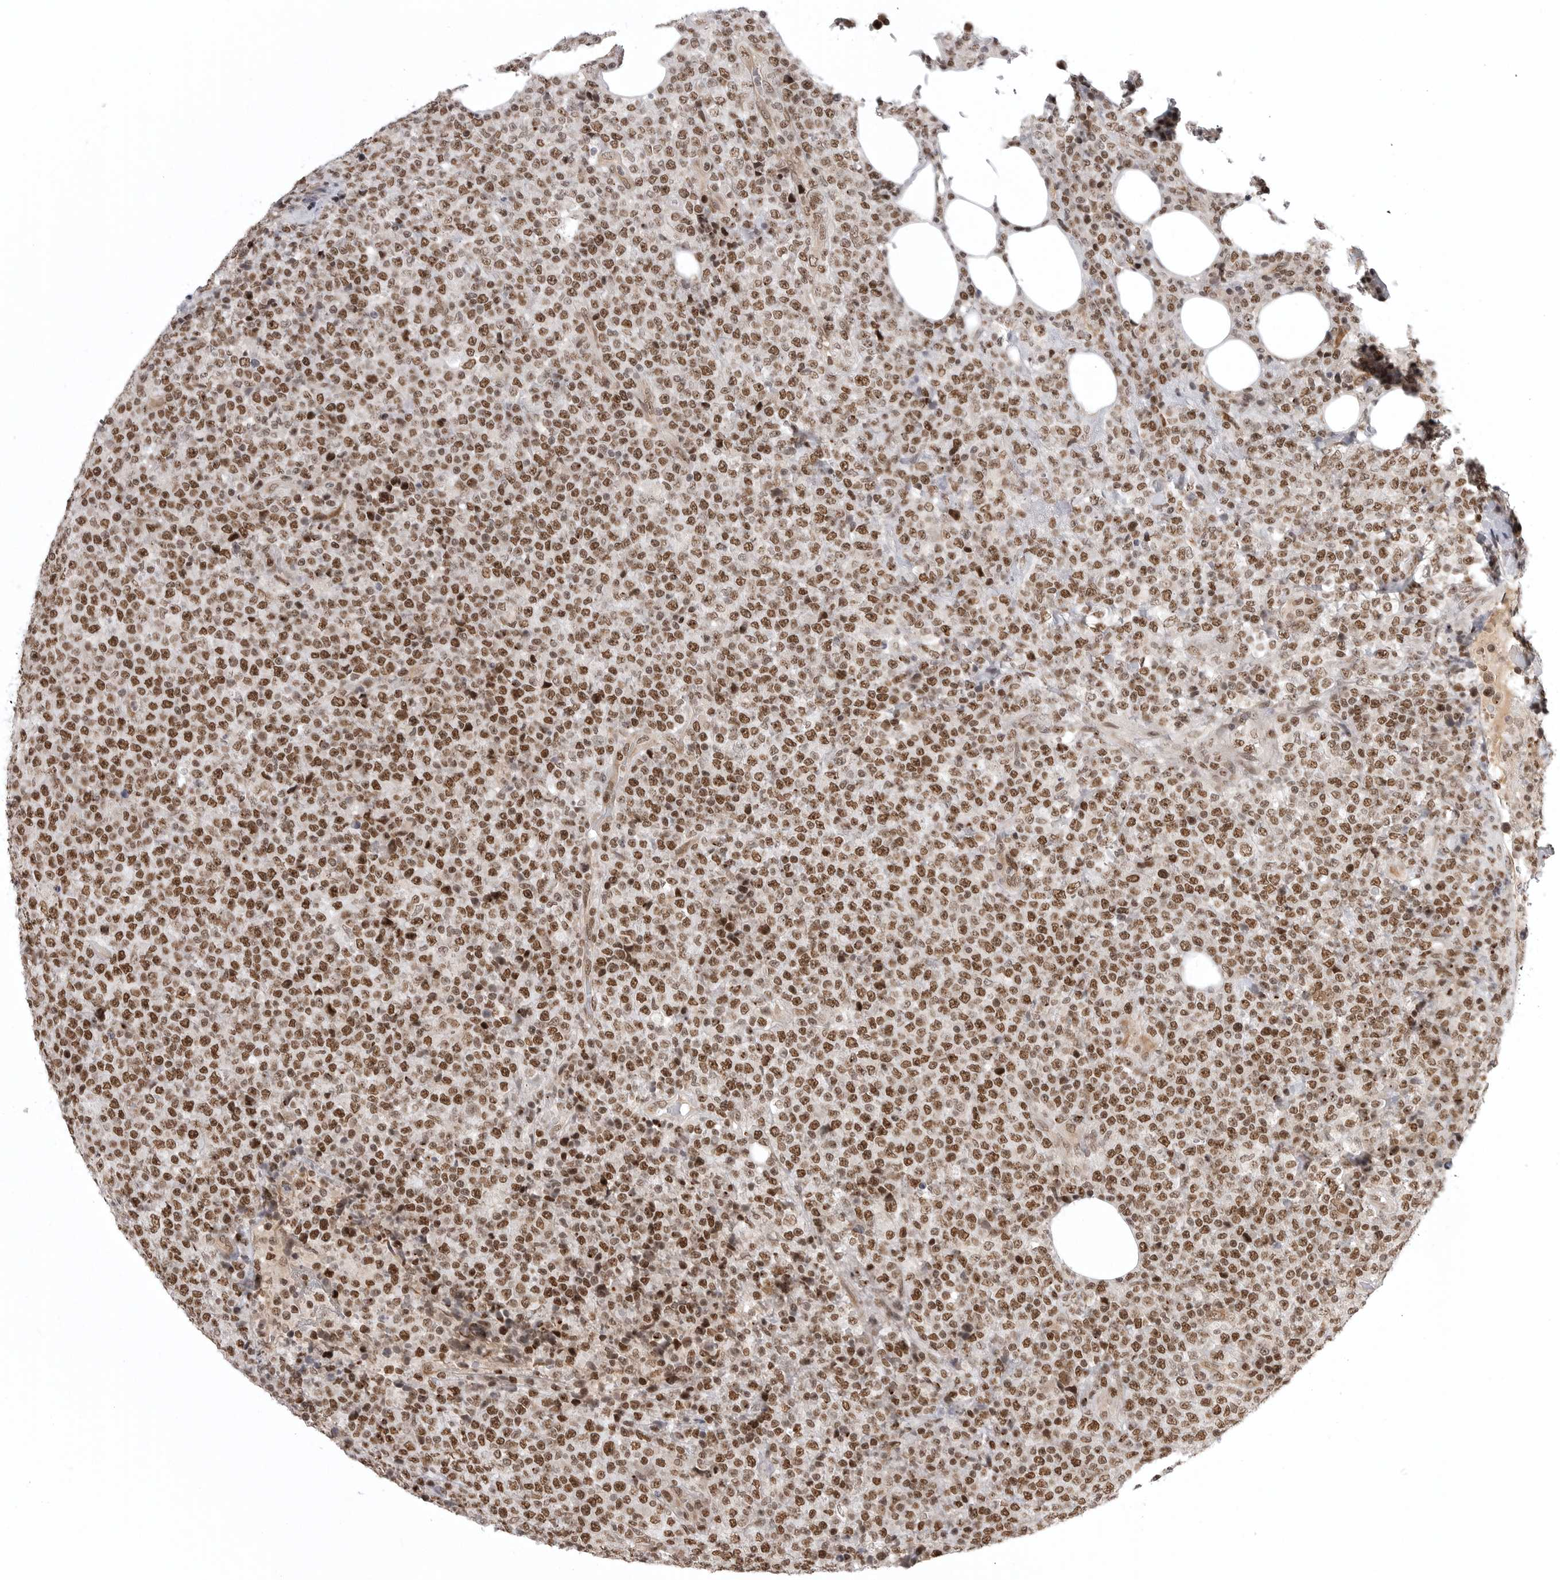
{"staining": {"intensity": "moderate", "quantity": ">75%", "location": "nuclear"}, "tissue": "lymphoma", "cell_type": "Tumor cells", "image_type": "cancer", "snomed": [{"axis": "morphology", "description": "Malignant lymphoma, non-Hodgkin's type, High grade"}, {"axis": "topography", "description": "Lymph node"}], "caption": "Lymphoma stained with a brown dye displays moderate nuclear positive positivity in about >75% of tumor cells.", "gene": "PRDM10", "patient": {"sex": "male", "age": 13}}